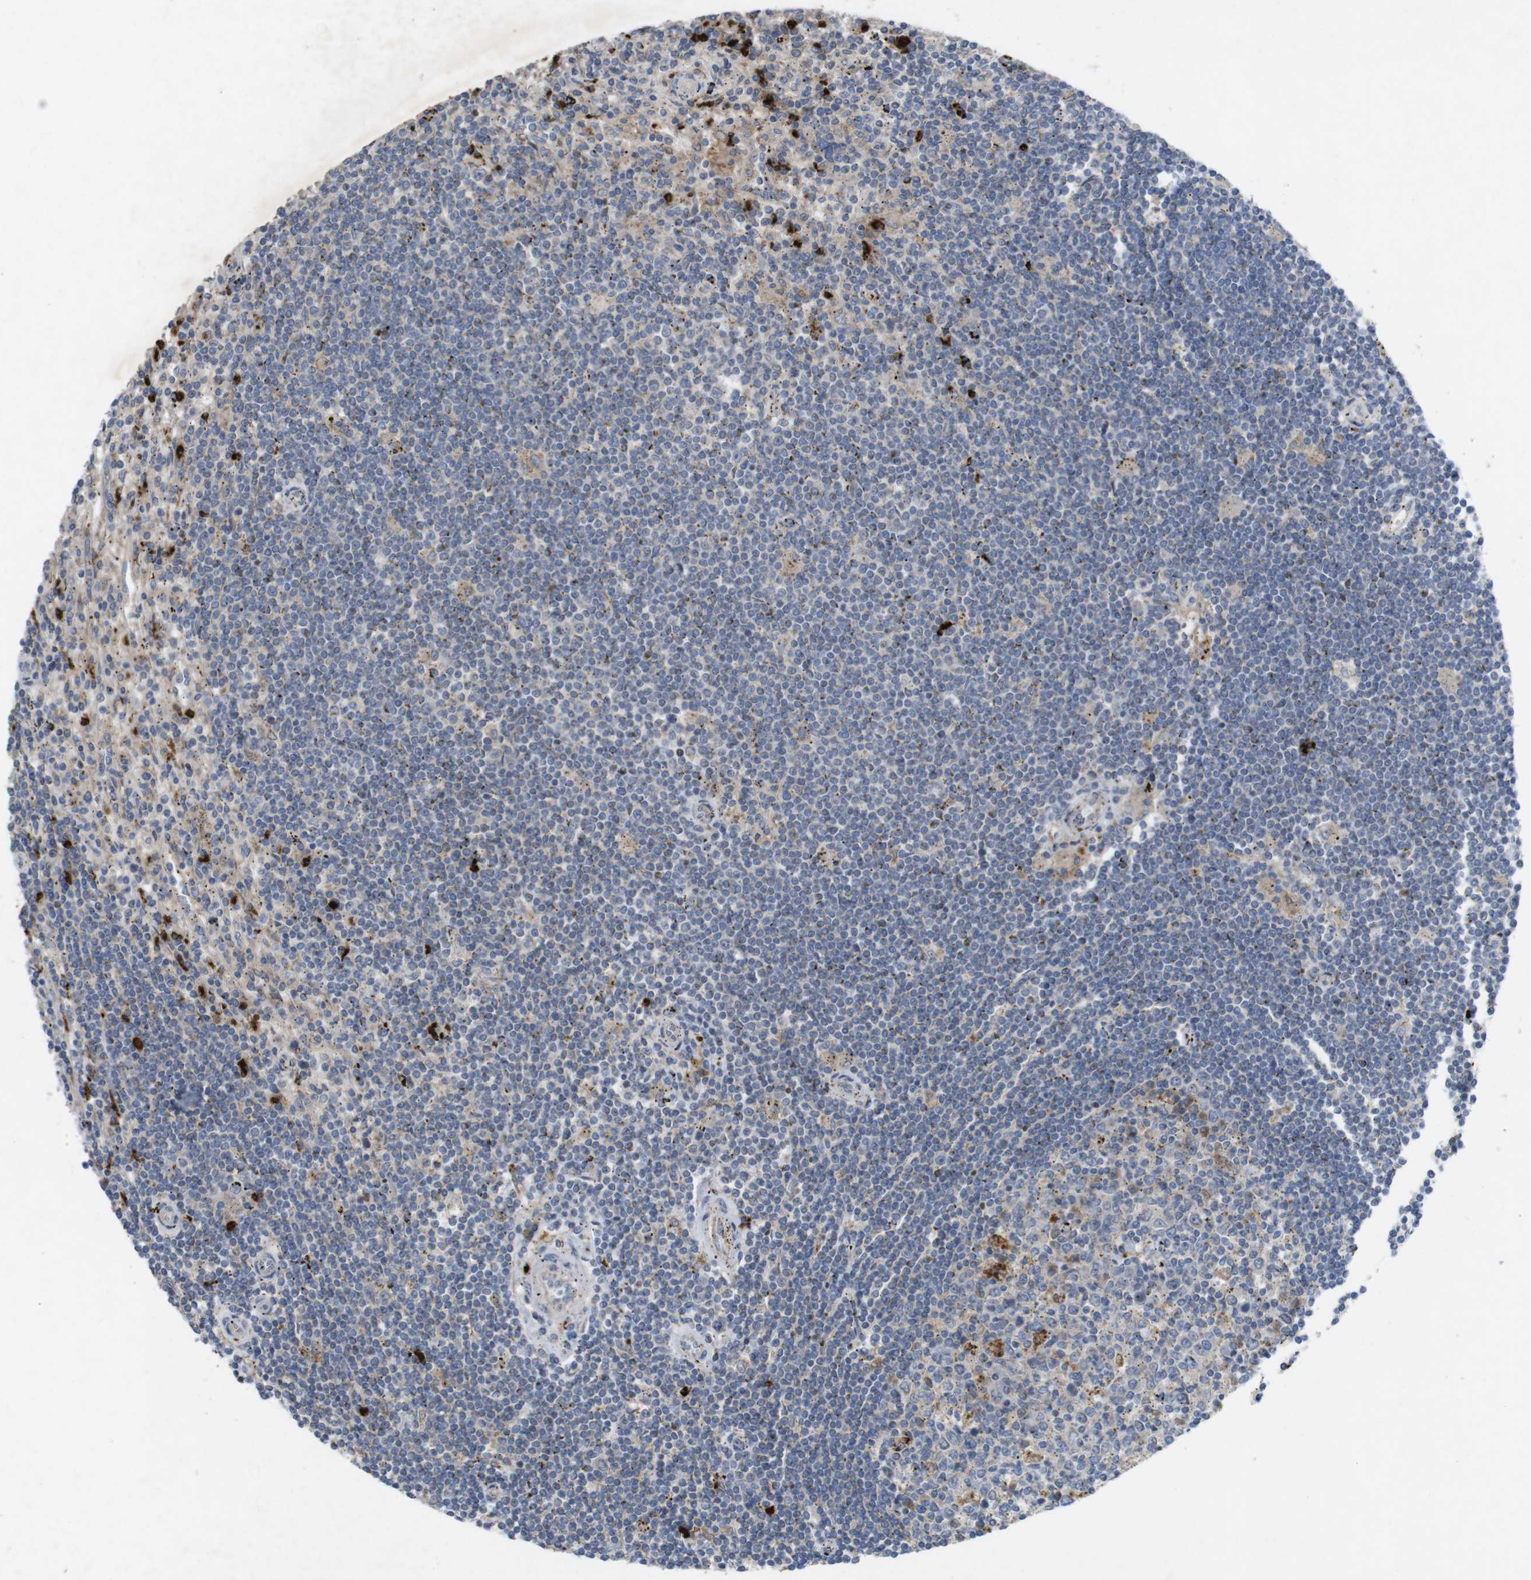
{"staining": {"intensity": "negative", "quantity": "none", "location": "none"}, "tissue": "lymphoma", "cell_type": "Tumor cells", "image_type": "cancer", "snomed": [{"axis": "morphology", "description": "Malignant lymphoma, non-Hodgkin's type, Low grade"}, {"axis": "topography", "description": "Spleen"}], "caption": "This is an immunohistochemistry (IHC) histopathology image of human lymphoma. There is no positivity in tumor cells.", "gene": "TSPAN14", "patient": {"sex": "male", "age": 76}}